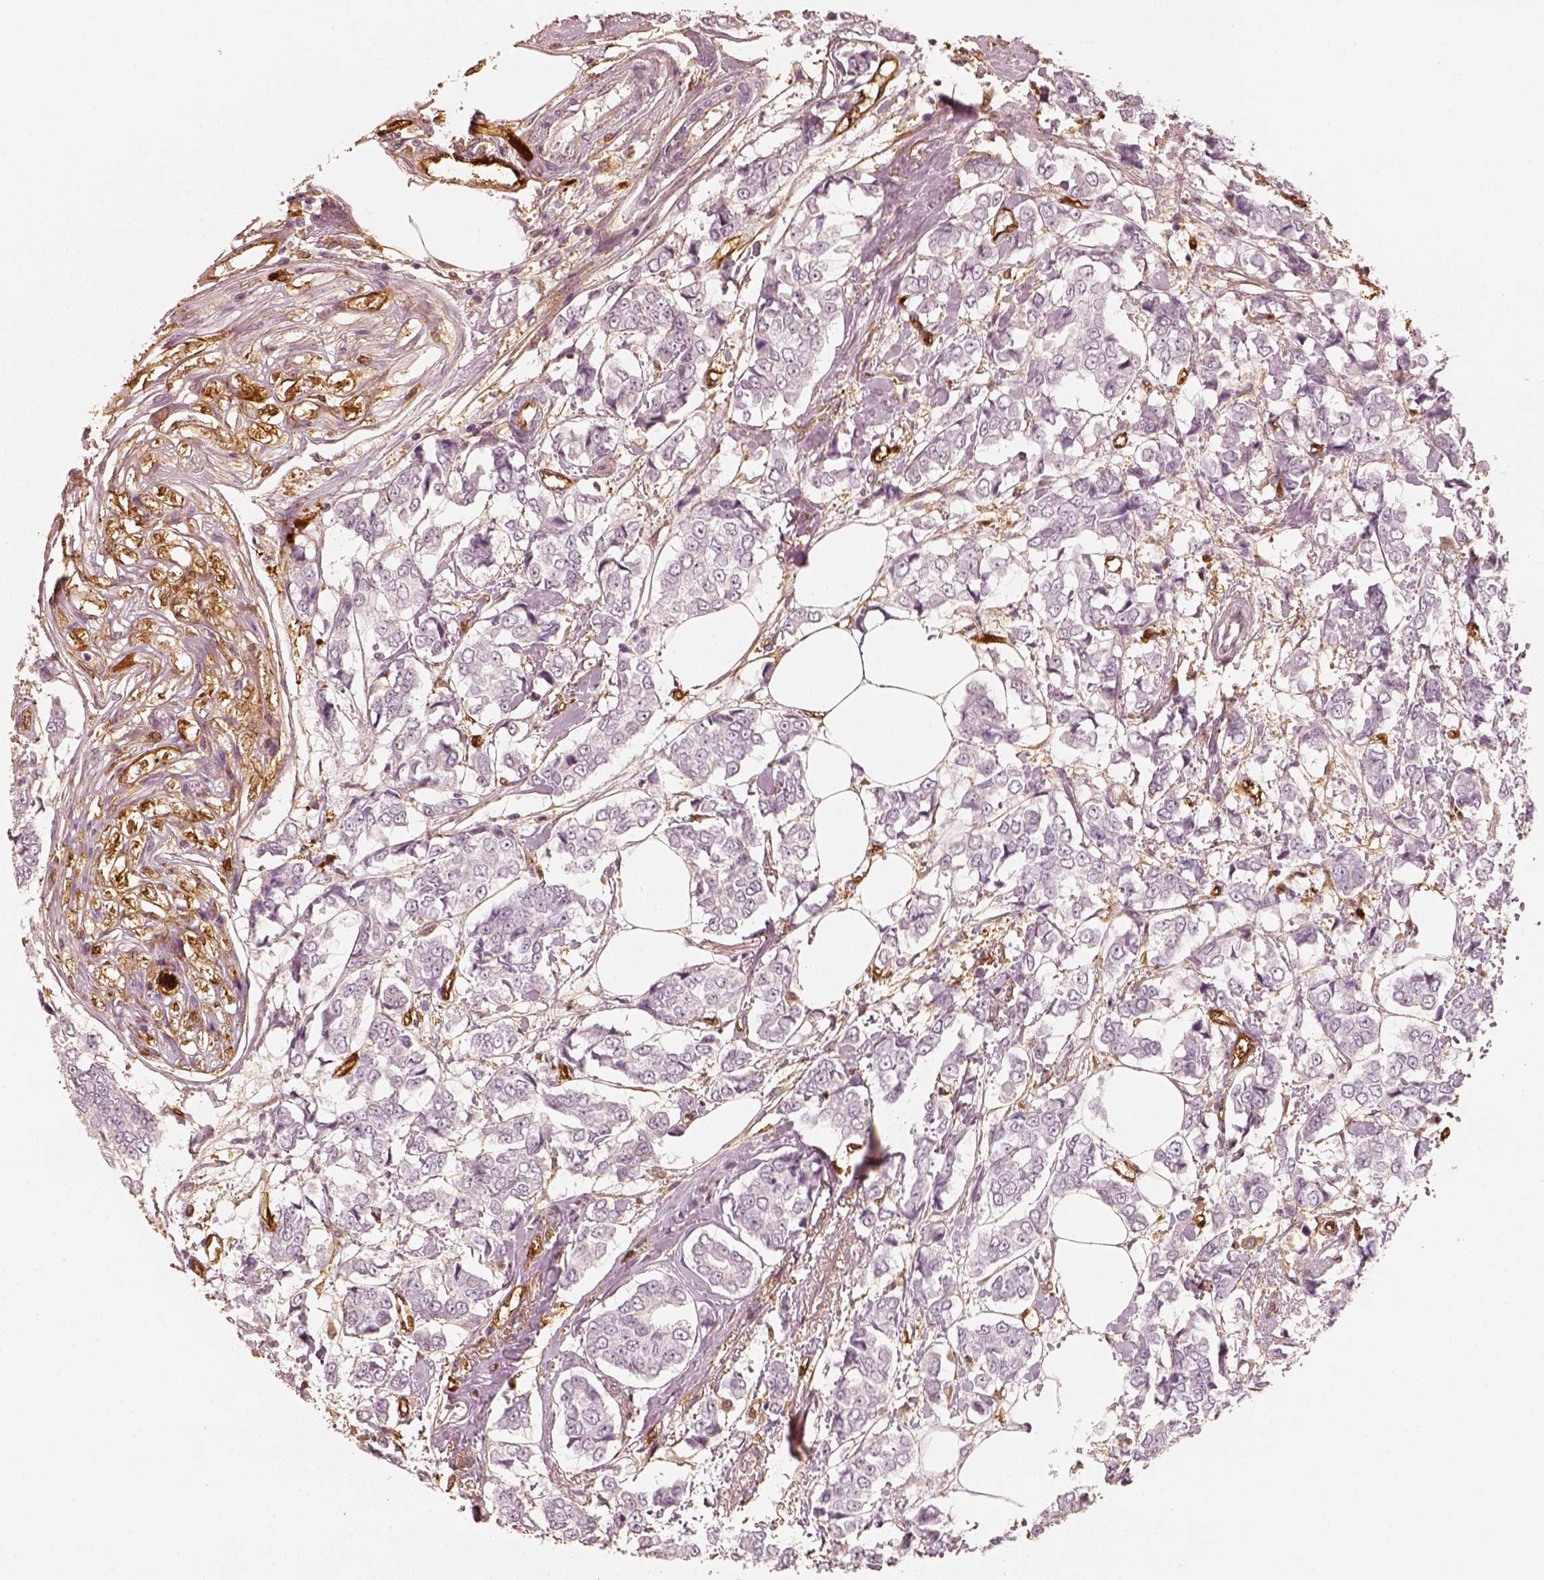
{"staining": {"intensity": "negative", "quantity": "none", "location": "none"}, "tissue": "breast cancer", "cell_type": "Tumor cells", "image_type": "cancer", "snomed": [{"axis": "morphology", "description": "Duct carcinoma"}, {"axis": "topography", "description": "Breast"}], "caption": "High power microscopy histopathology image of an immunohistochemistry (IHC) histopathology image of intraductal carcinoma (breast), revealing no significant expression in tumor cells. Nuclei are stained in blue.", "gene": "FSCN1", "patient": {"sex": "female", "age": 94}}